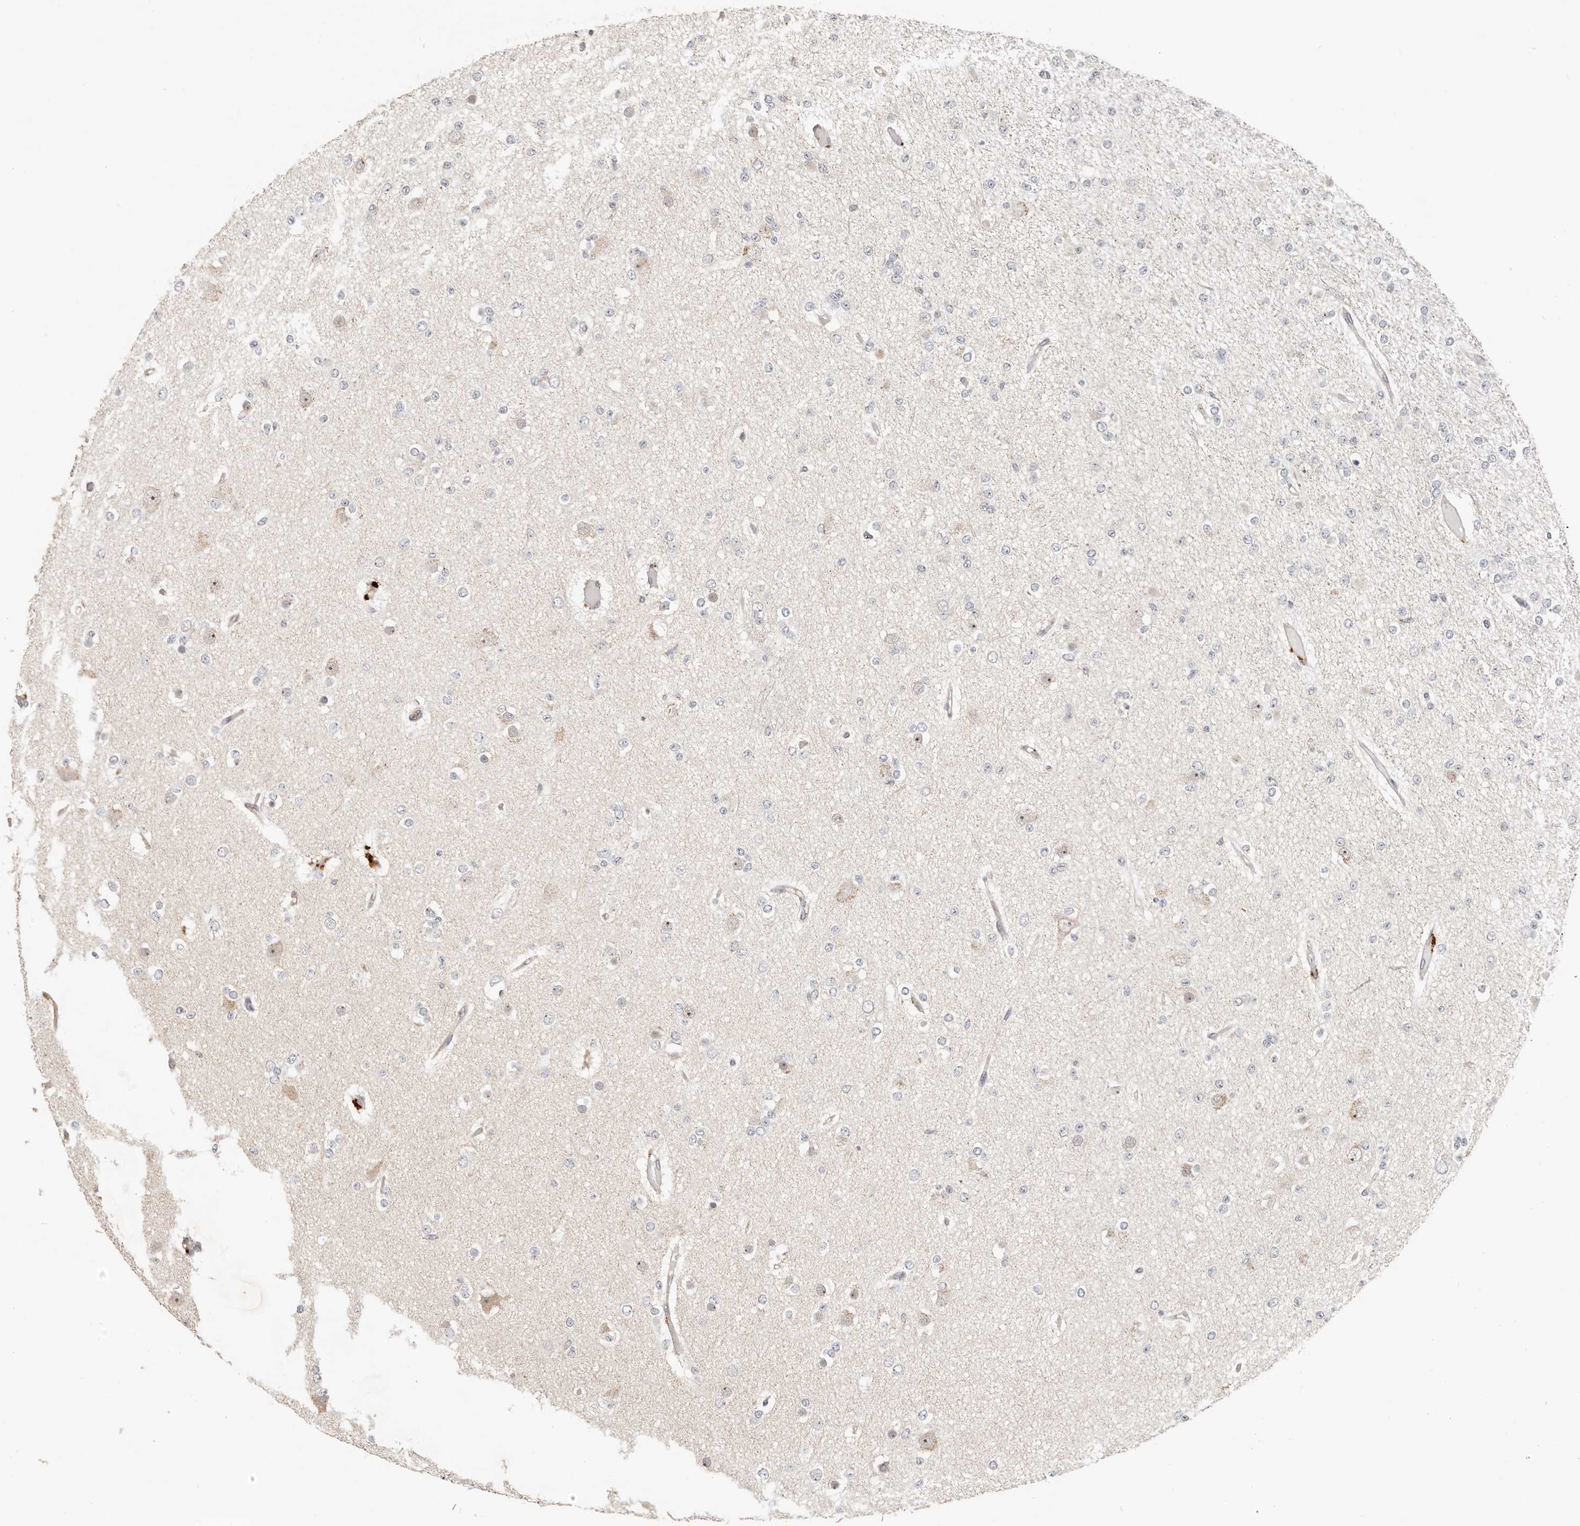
{"staining": {"intensity": "negative", "quantity": "none", "location": "none"}, "tissue": "glioma", "cell_type": "Tumor cells", "image_type": "cancer", "snomed": [{"axis": "morphology", "description": "Glioma, malignant, Low grade"}, {"axis": "topography", "description": "Brain"}], "caption": "Malignant low-grade glioma was stained to show a protein in brown. There is no significant expression in tumor cells.", "gene": "ZRANB1", "patient": {"sex": "female", "age": 22}}